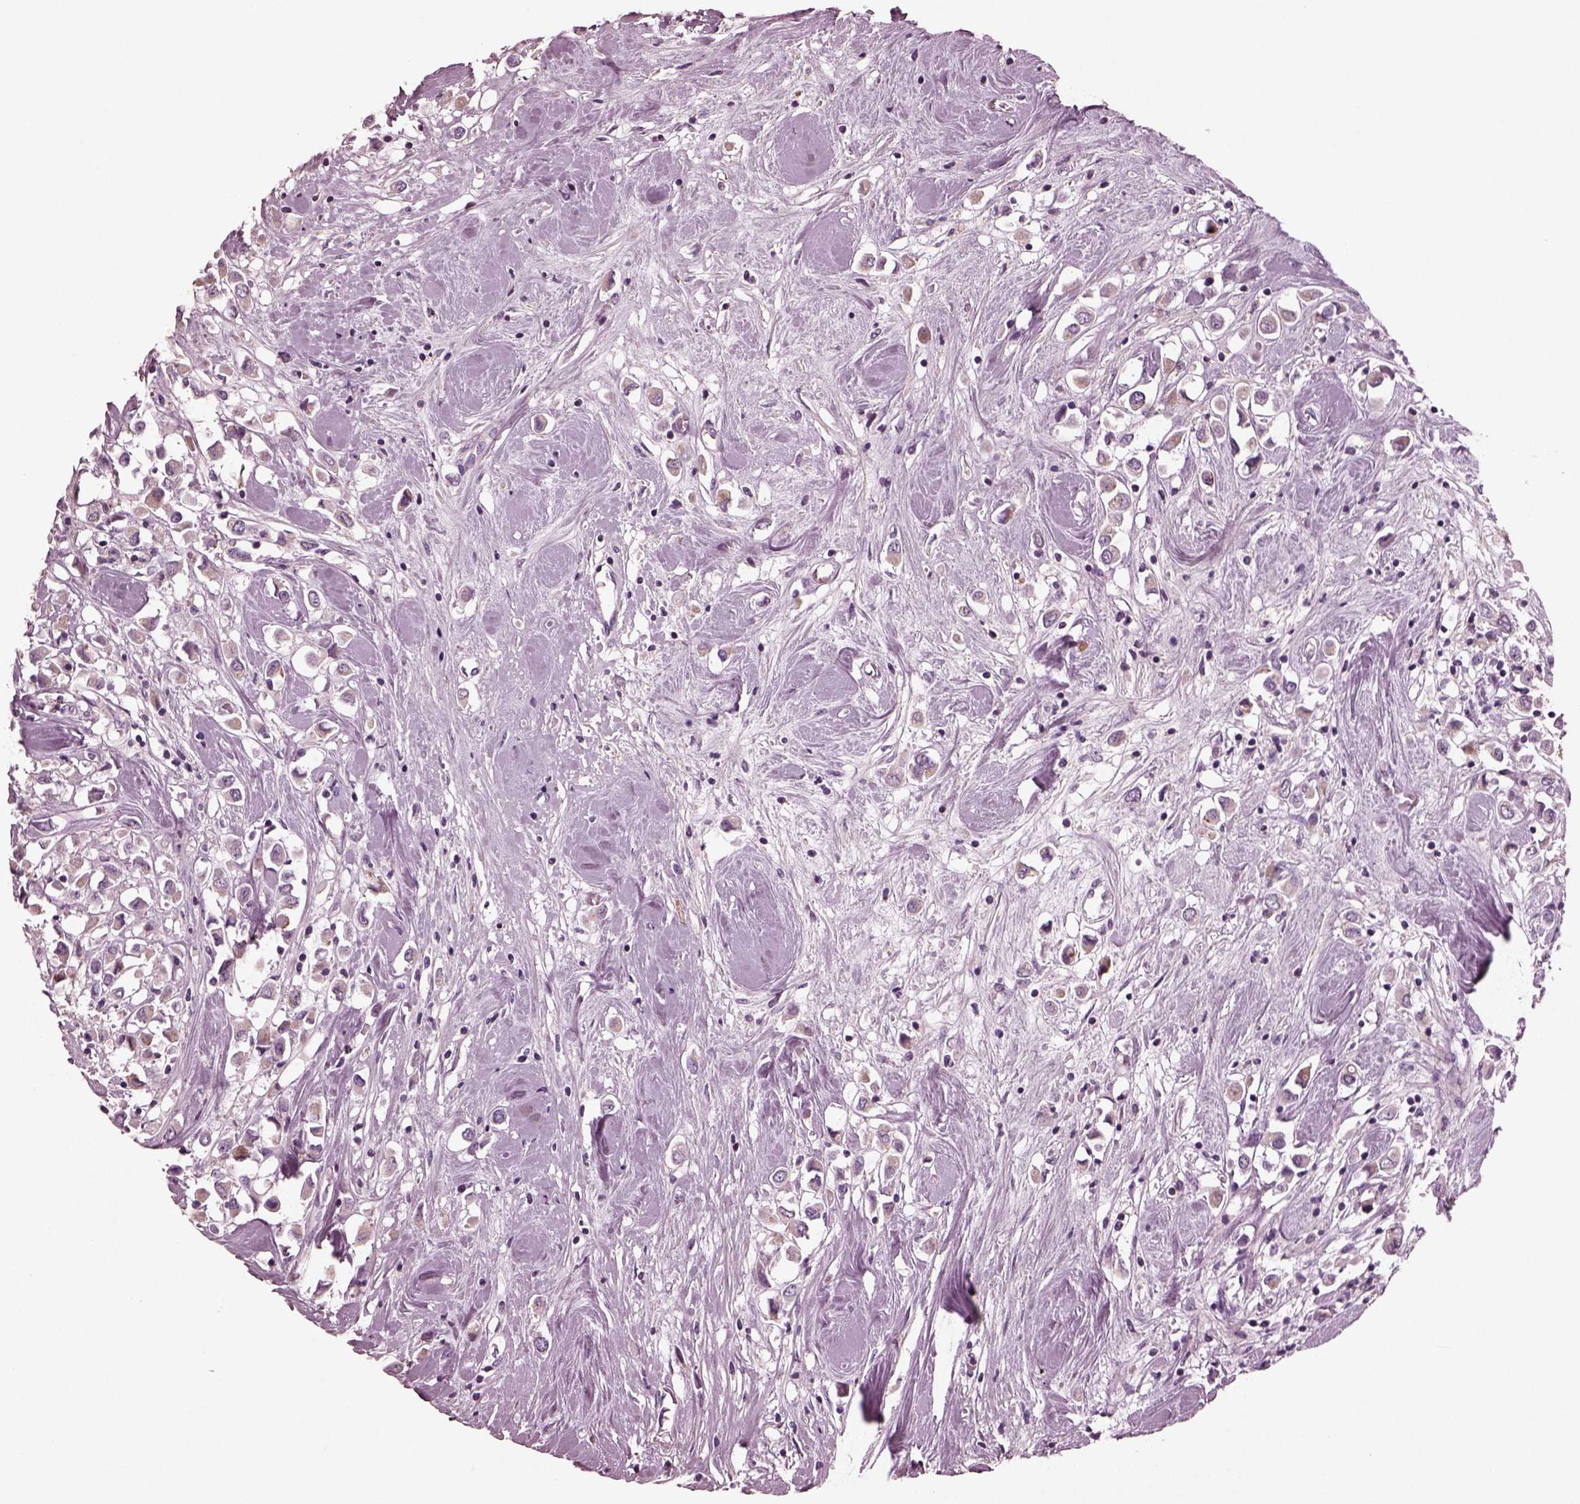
{"staining": {"intensity": "negative", "quantity": "none", "location": "none"}, "tissue": "breast cancer", "cell_type": "Tumor cells", "image_type": "cancer", "snomed": [{"axis": "morphology", "description": "Duct carcinoma"}, {"axis": "topography", "description": "Breast"}], "caption": "IHC of breast cancer (infiltrating ductal carcinoma) exhibits no positivity in tumor cells.", "gene": "GDF11", "patient": {"sex": "female", "age": 61}}